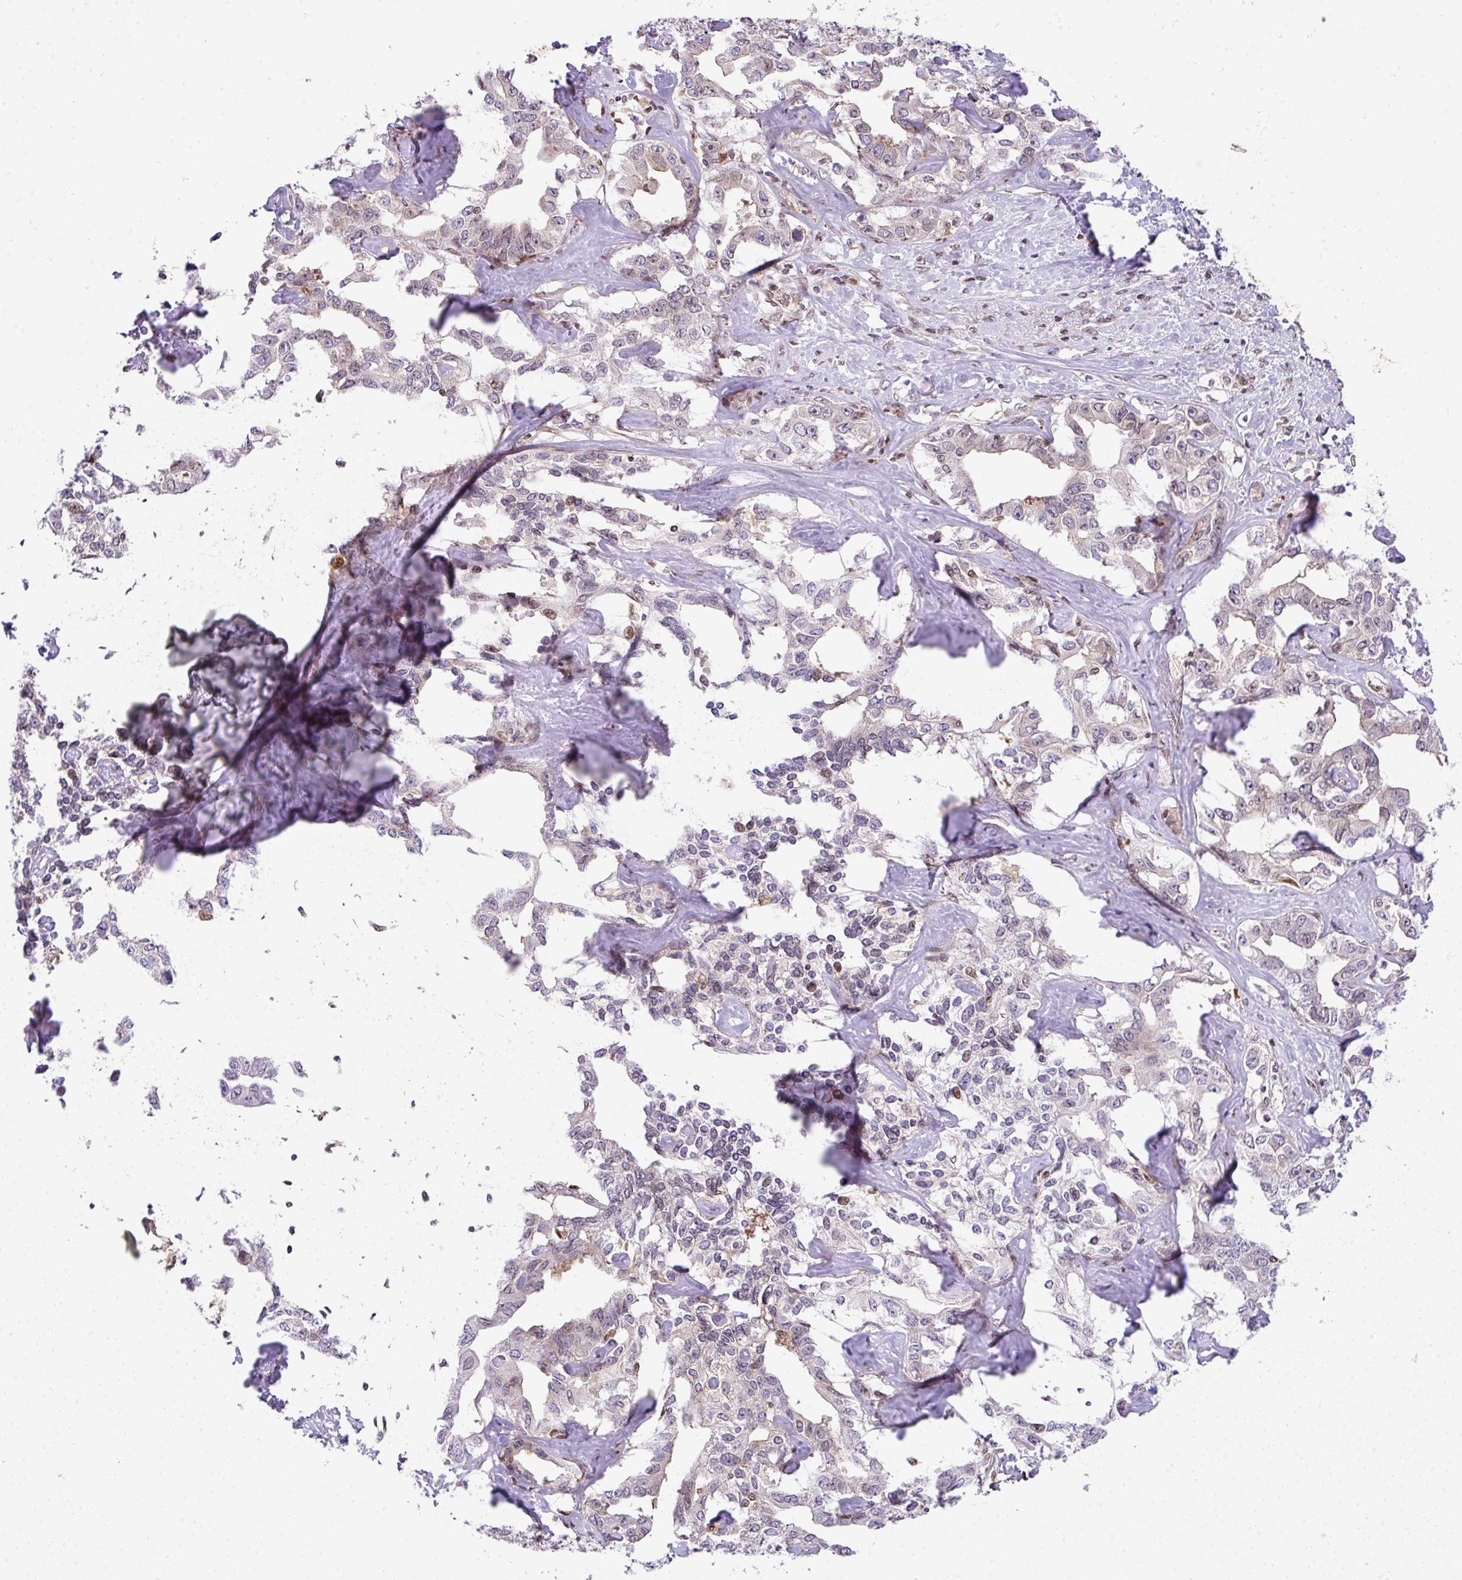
{"staining": {"intensity": "negative", "quantity": "none", "location": "none"}, "tissue": "liver cancer", "cell_type": "Tumor cells", "image_type": "cancer", "snomed": [{"axis": "morphology", "description": "Cholangiocarcinoma"}, {"axis": "topography", "description": "Liver"}], "caption": "Human cholangiocarcinoma (liver) stained for a protein using immunohistochemistry (IHC) reveals no staining in tumor cells.", "gene": "PLK1", "patient": {"sex": "male", "age": 59}}